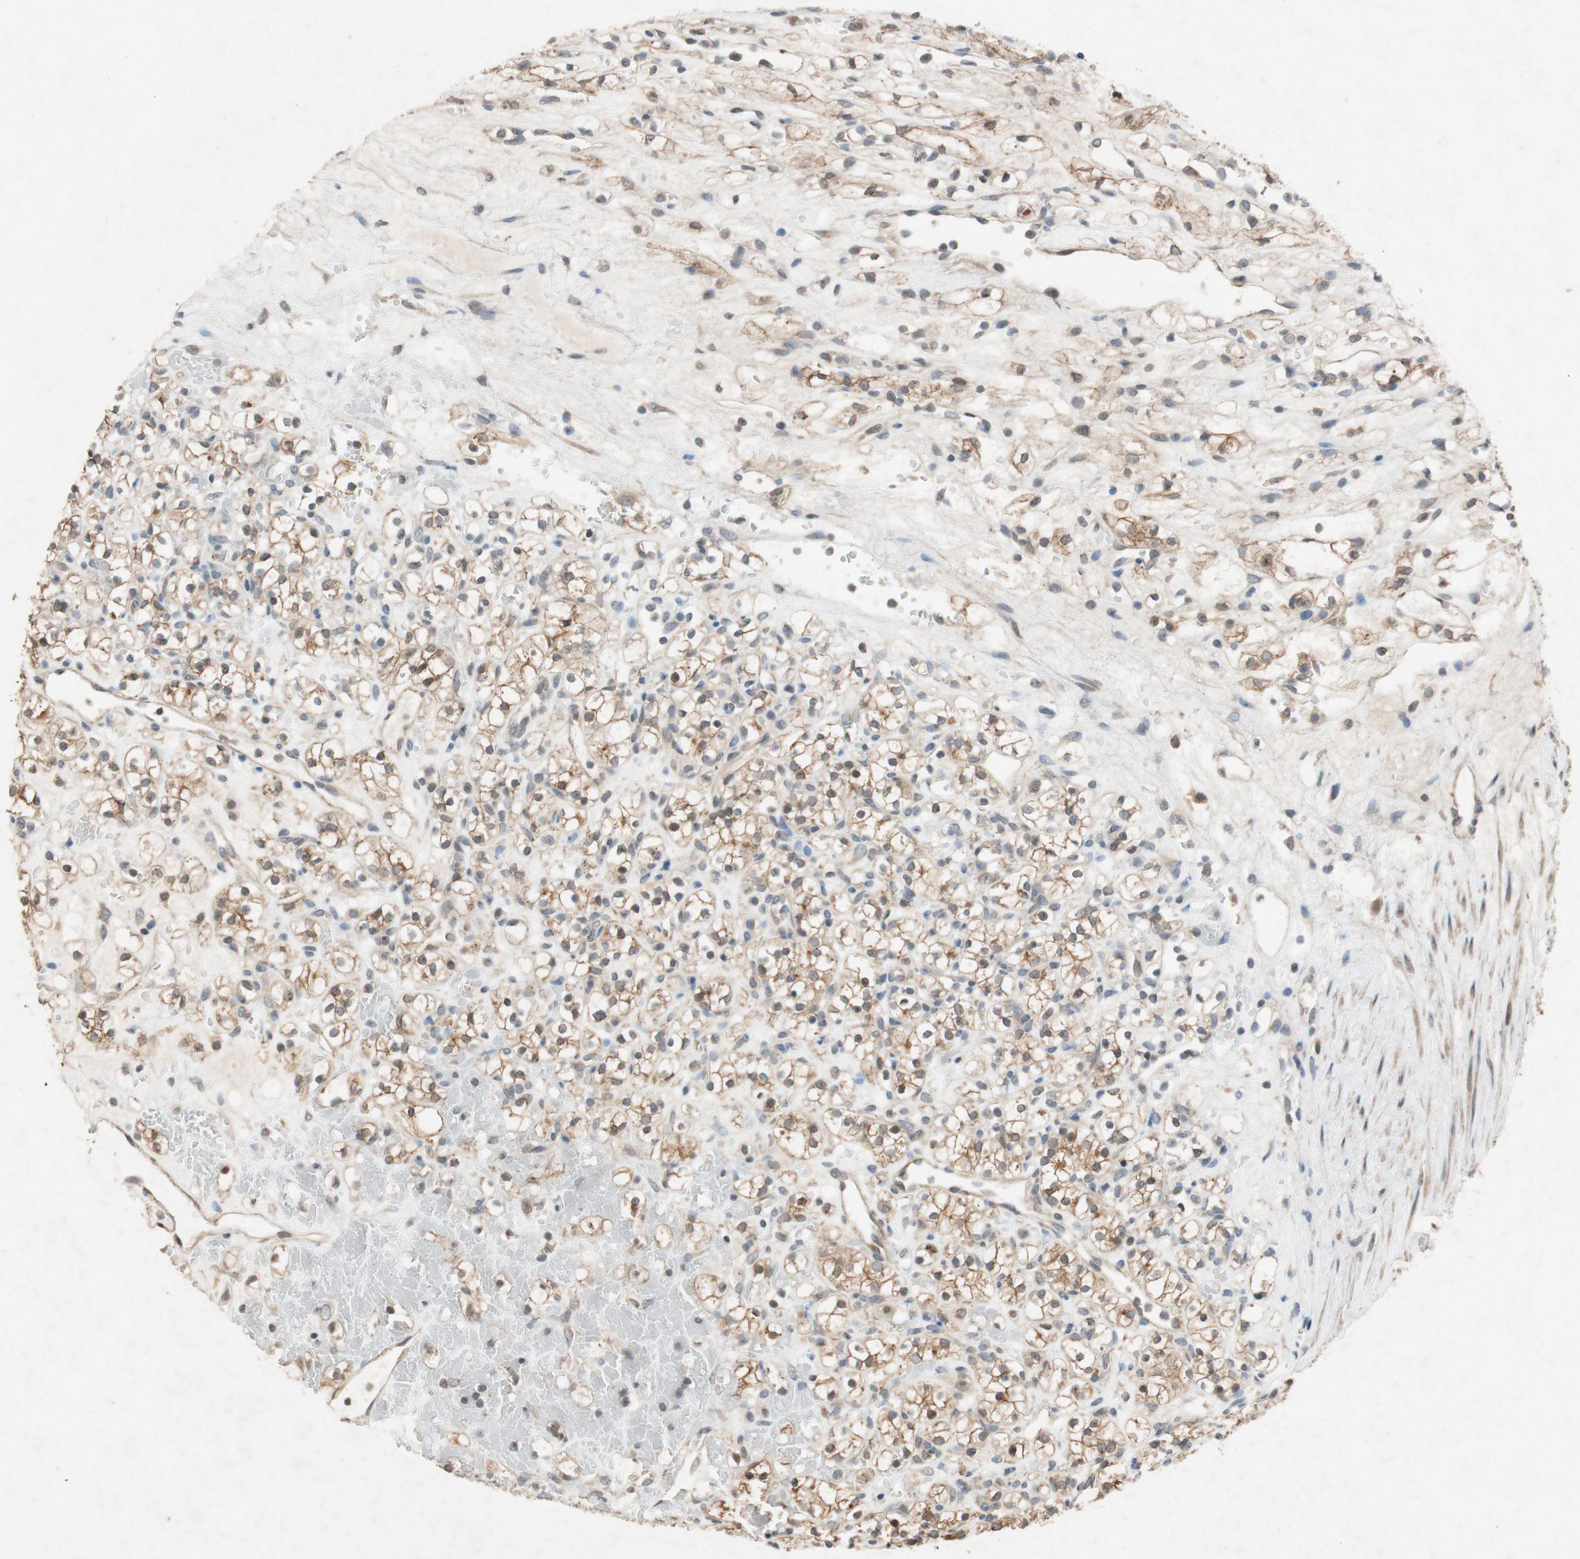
{"staining": {"intensity": "moderate", "quantity": ">75%", "location": "cytoplasmic/membranous"}, "tissue": "renal cancer", "cell_type": "Tumor cells", "image_type": "cancer", "snomed": [{"axis": "morphology", "description": "Adenocarcinoma, NOS"}, {"axis": "topography", "description": "Kidney"}], "caption": "The micrograph demonstrates a brown stain indicating the presence of a protein in the cytoplasmic/membranous of tumor cells in renal cancer (adenocarcinoma).", "gene": "ATP2C1", "patient": {"sex": "female", "age": 60}}